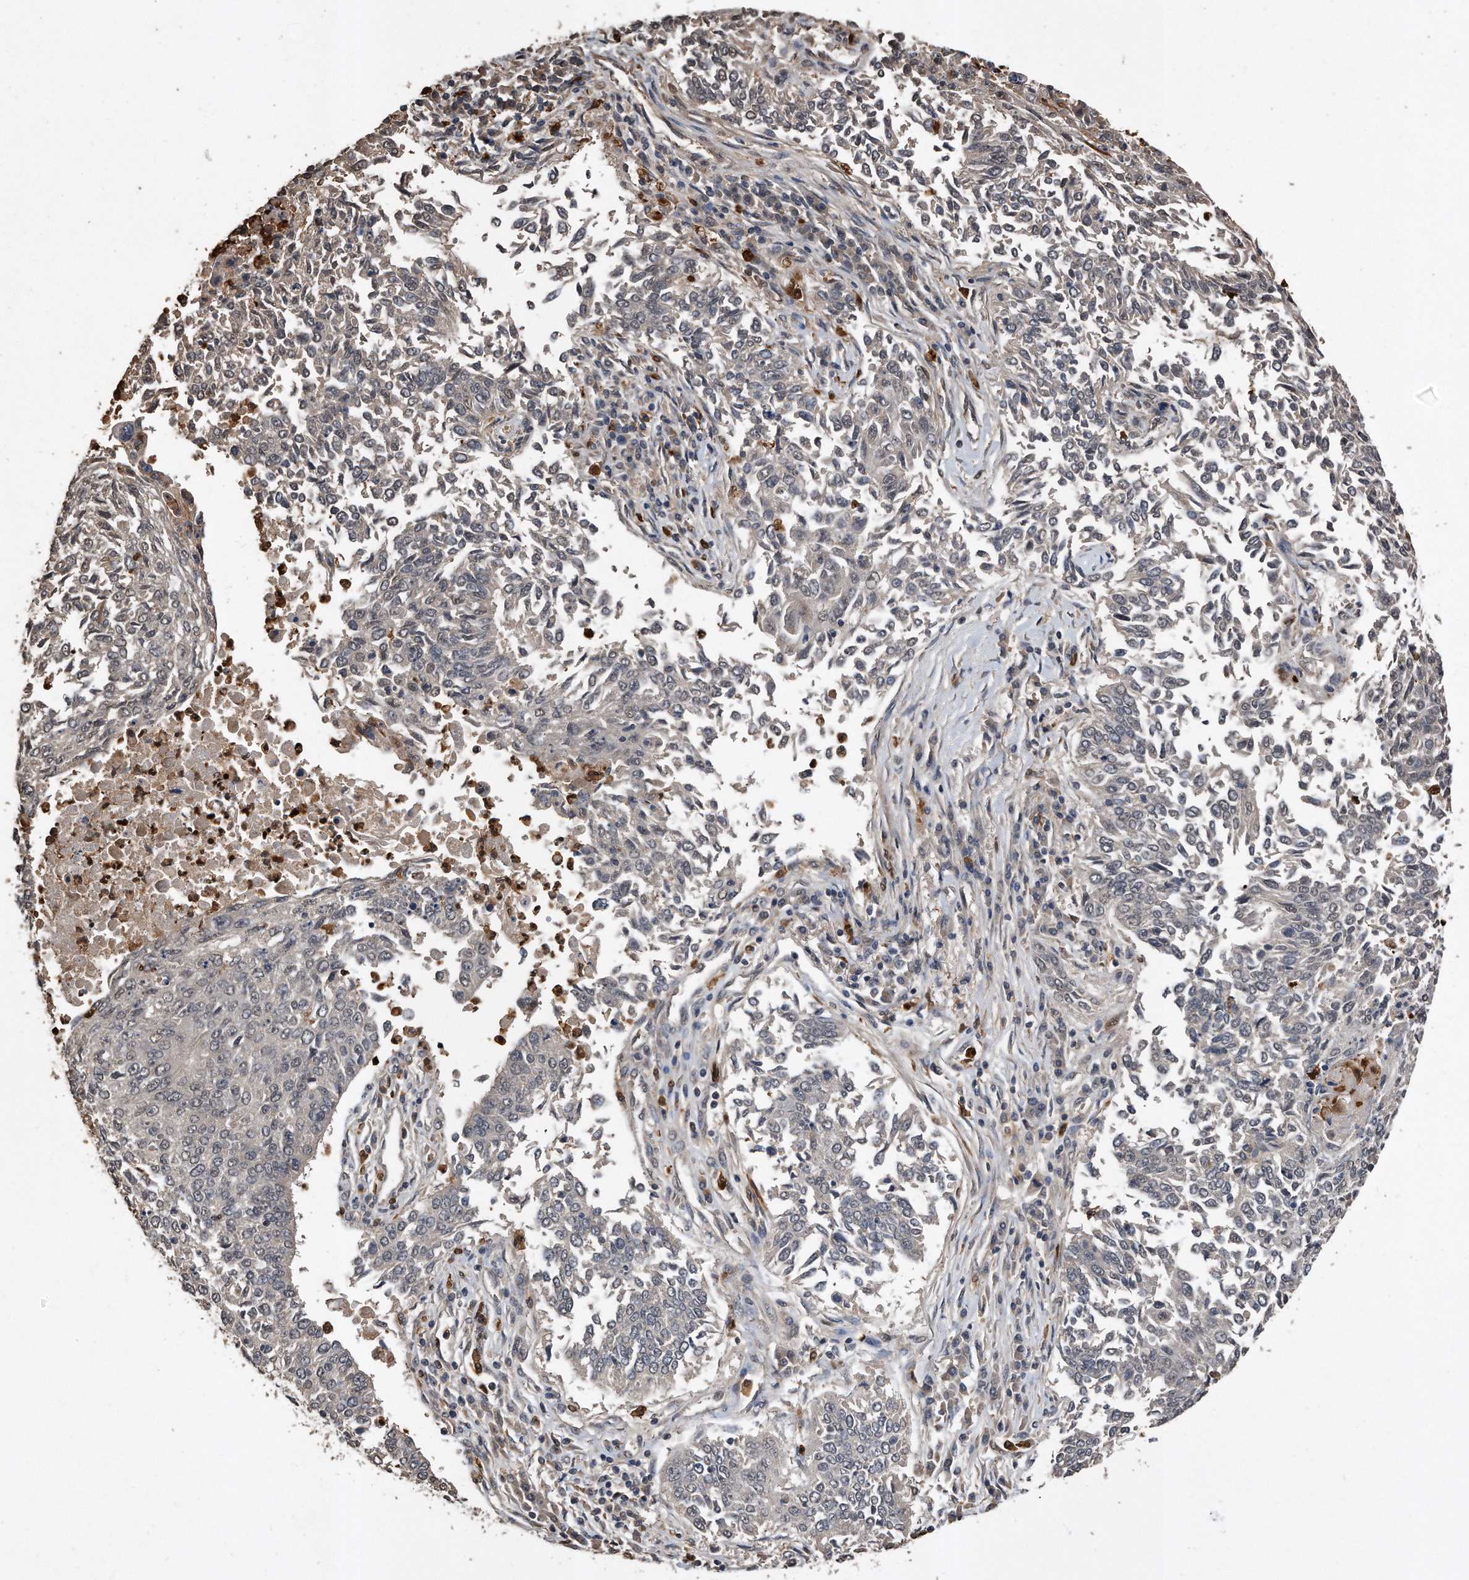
{"staining": {"intensity": "negative", "quantity": "none", "location": "none"}, "tissue": "lung cancer", "cell_type": "Tumor cells", "image_type": "cancer", "snomed": [{"axis": "morphology", "description": "Normal tissue, NOS"}, {"axis": "morphology", "description": "Squamous cell carcinoma, NOS"}, {"axis": "topography", "description": "Cartilage tissue"}, {"axis": "topography", "description": "Bronchus"}, {"axis": "topography", "description": "Lung"}, {"axis": "topography", "description": "Peripheral nerve tissue"}], "caption": "Tumor cells are negative for brown protein staining in lung cancer. (Brightfield microscopy of DAB (3,3'-diaminobenzidine) immunohistochemistry (IHC) at high magnification).", "gene": "PELO", "patient": {"sex": "female", "age": 49}}